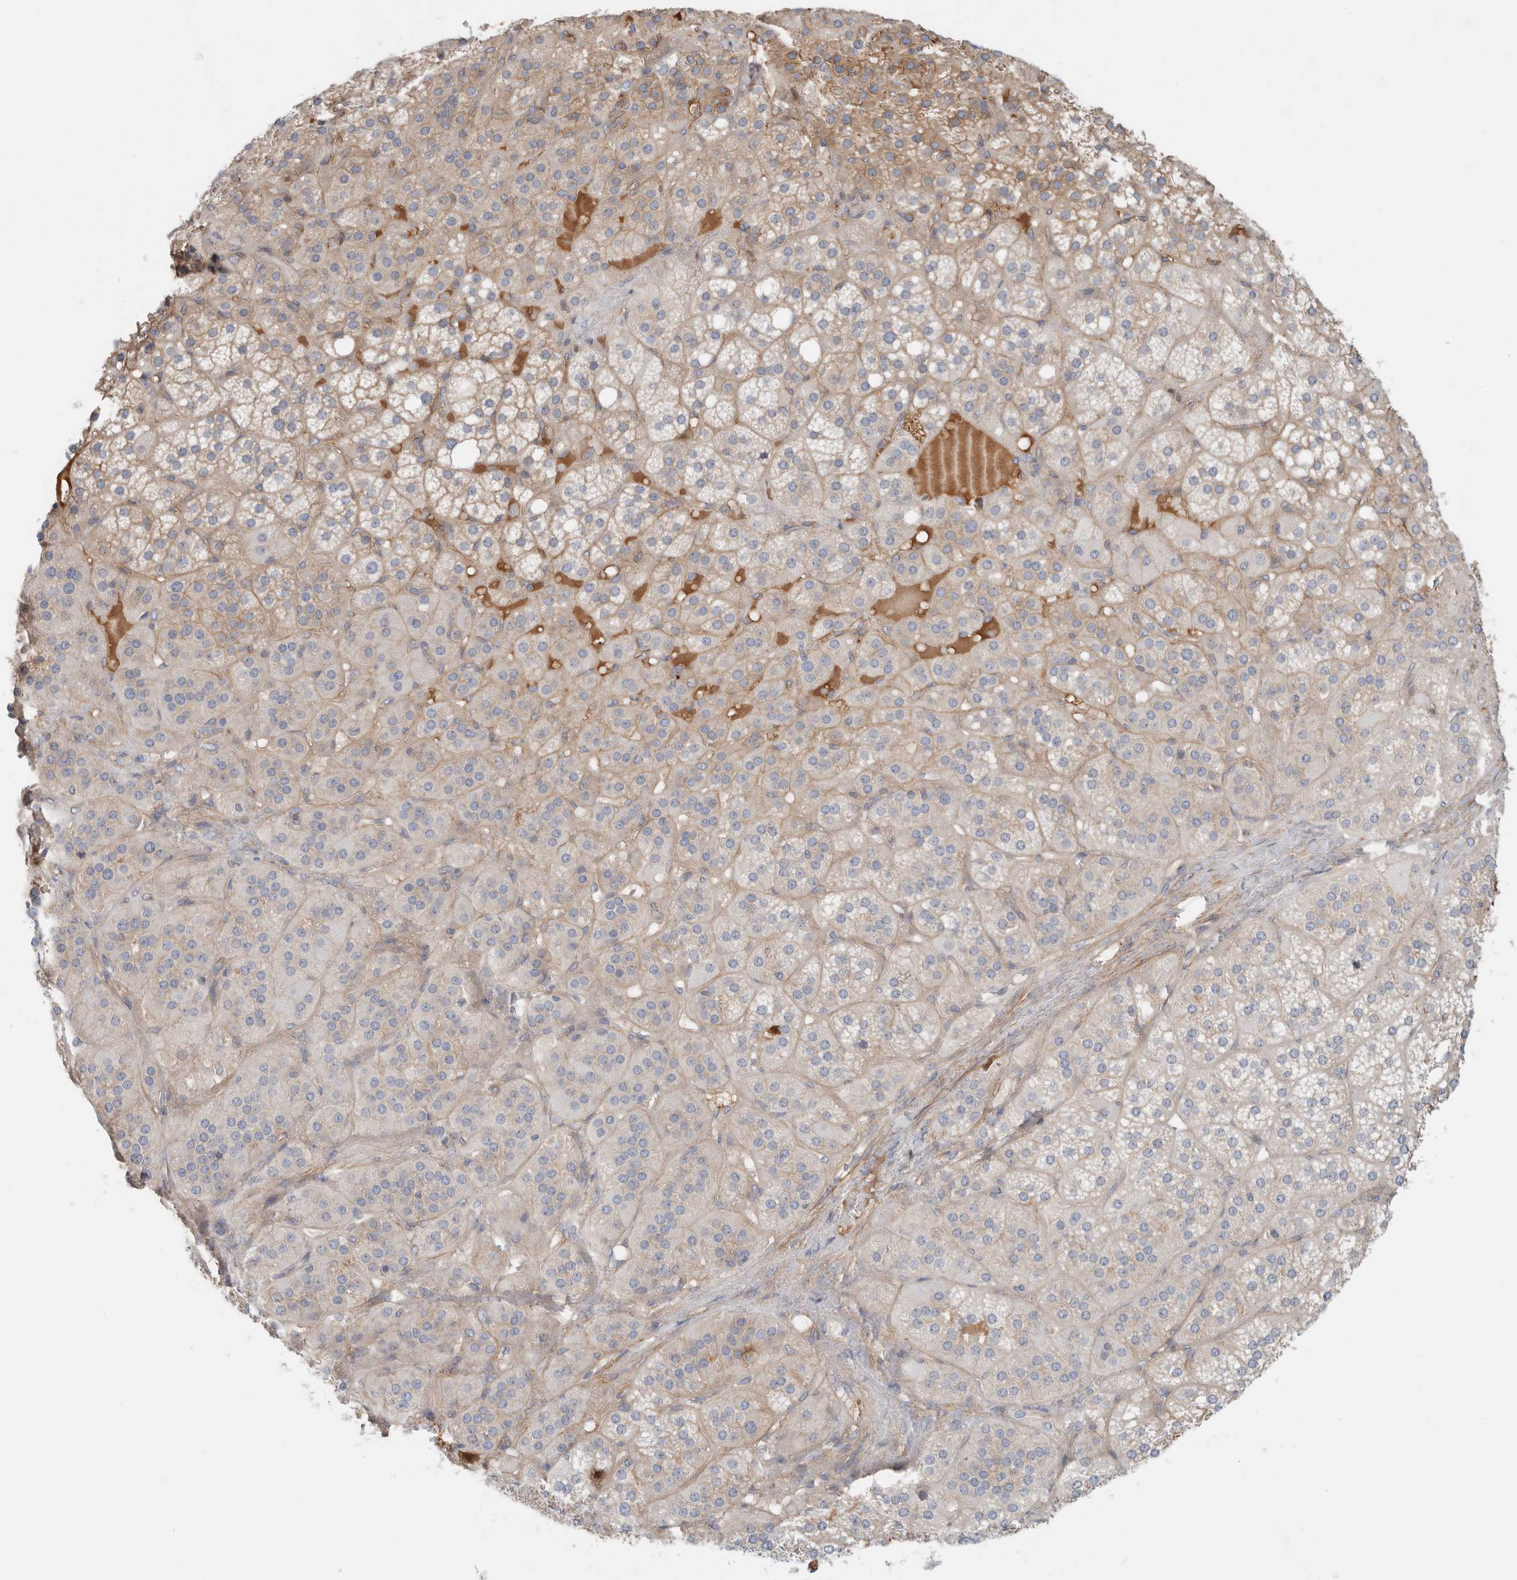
{"staining": {"intensity": "moderate", "quantity": "25%-75%", "location": "cytoplasmic/membranous"}, "tissue": "adrenal gland", "cell_type": "Glandular cells", "image_type": "normal", "snomed": [{"axis": "morphology", "description": "Normal tissue, NOS"}, {"axis": "topography", "description": "Adrenal gland"}], "caption": "This is a photomicrograph of IHC staining of normal adrenal gland, which shows moderate staining in the cytoplasmic/membranous of glandular cells.", "gene": "CFI", "patient": {"sex": "female", "age": 59}}